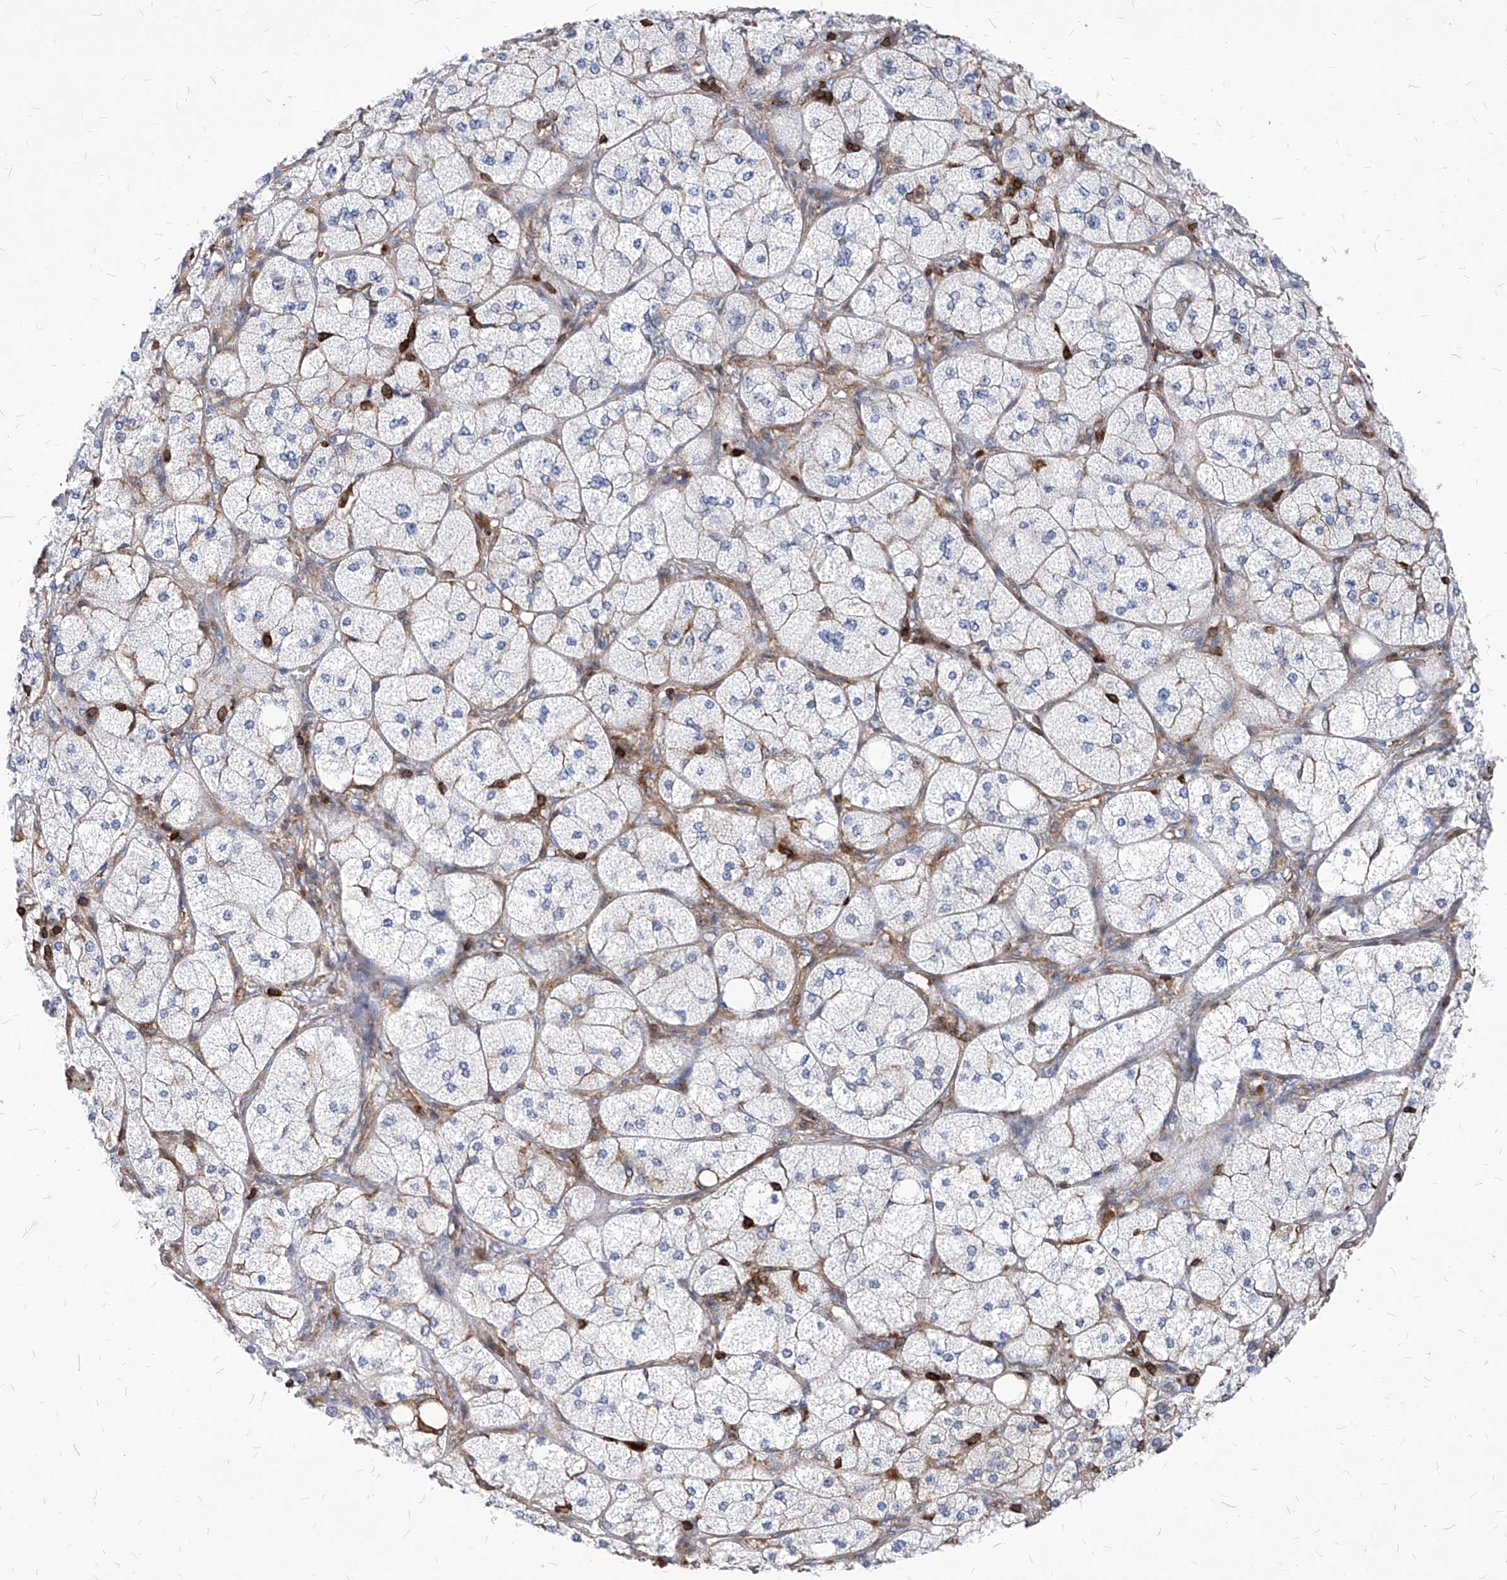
{"staining": {"intensity": "negative", "quantity": "none", "location": "none"}, "tissue": "adrenal gland", "cell_type": "Glandular cells", "image_type": "normal", "snomed": [{"axis": "morphology", "description": "Normal tissue, NOS"}, {"axis": "topography", "description": "Adrenal gland"}], "caption": "Immunohistochemistry (IHC) of normal human adrenal gland exhibits no staining in glandular cells. The staining was performed using DAB to visualize the protein expression in brown, while the nuclei were stained in blue with hematoxylin (Magnification: 20x).", "gene": "ABRACL", "patient": {"sex": "female", "age": 61}}